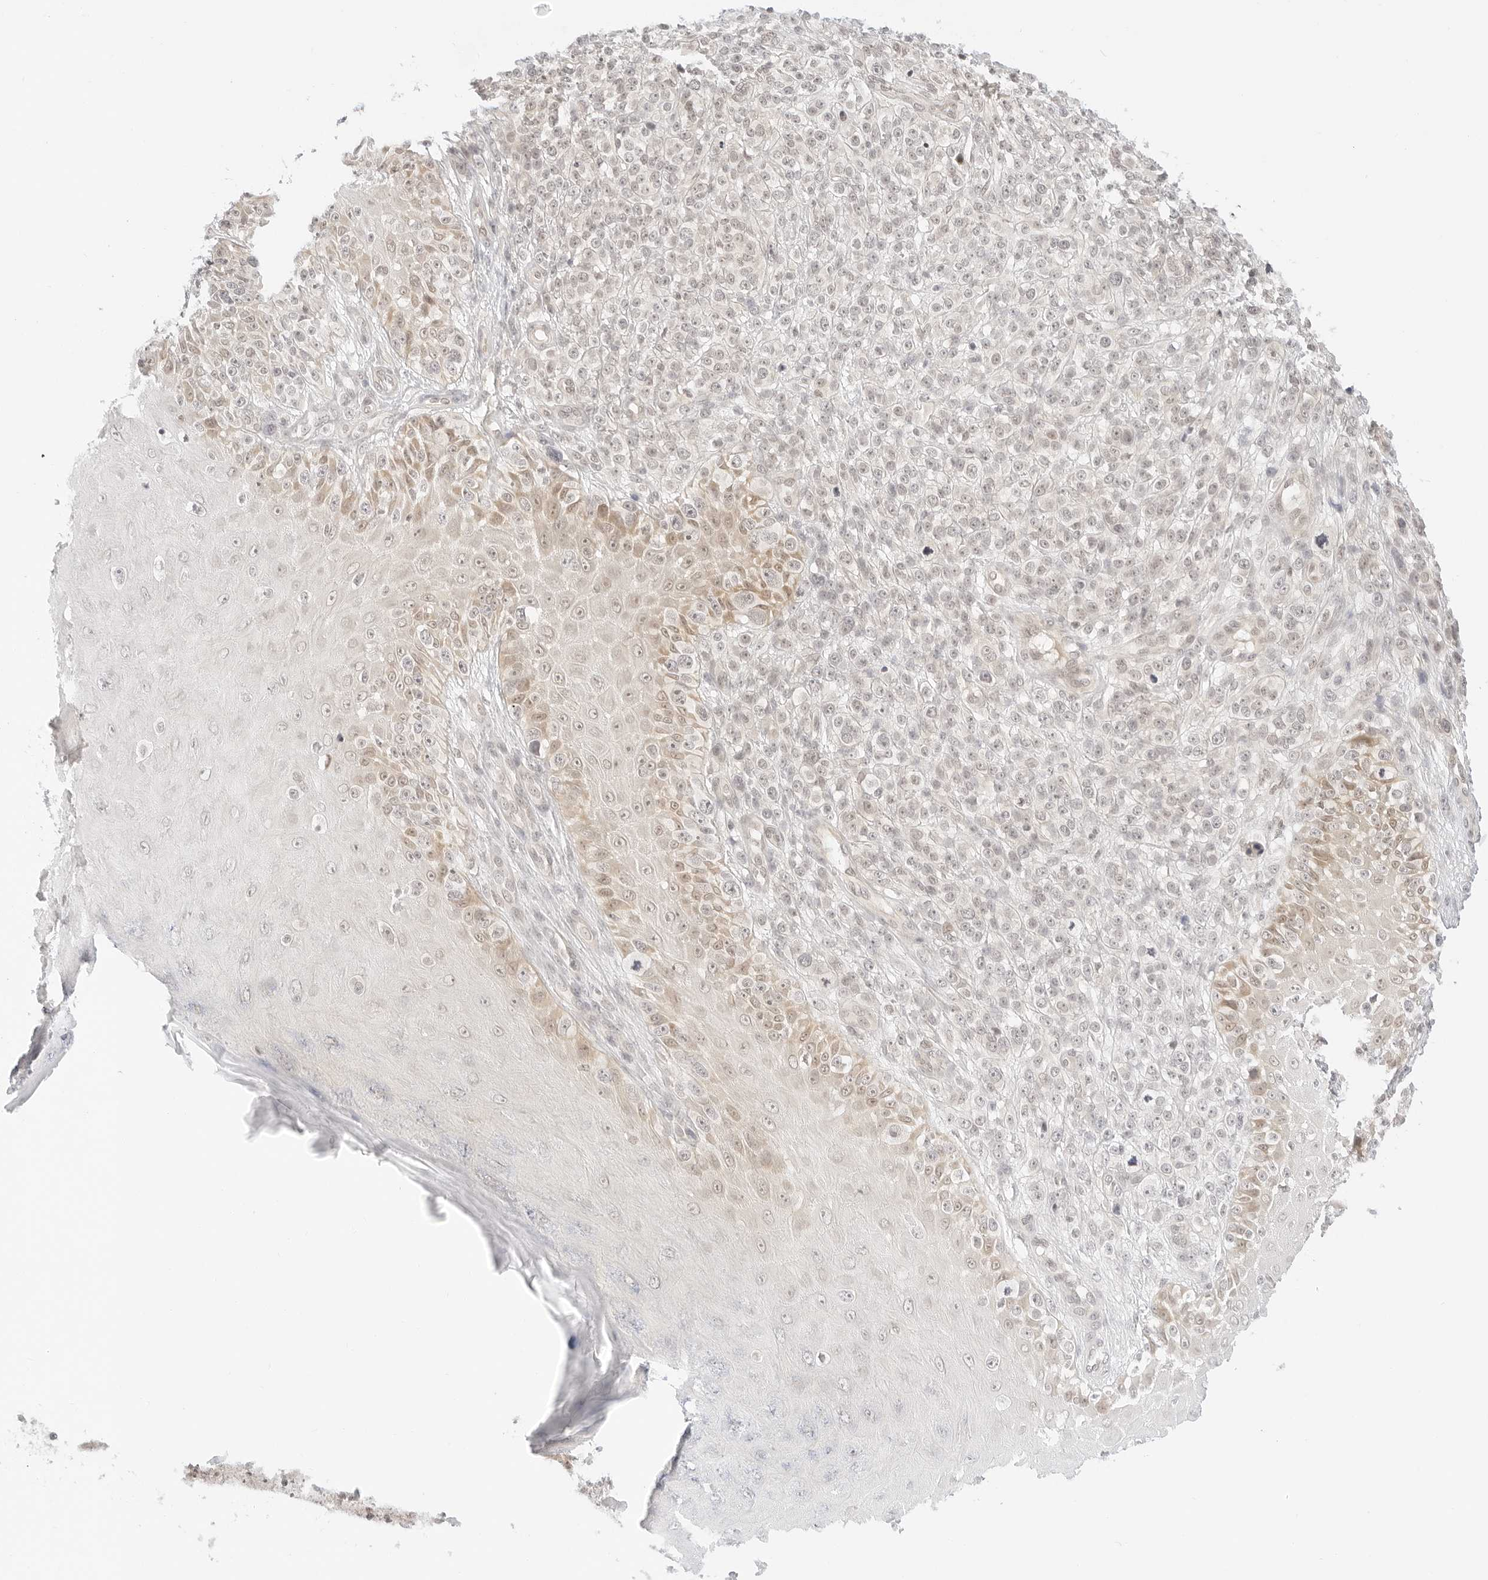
{"staining": {"intensity": "negative", "quantity": "none", "location": "none"}, "tissue": "melanoma", "cell_type": "Tumor cells", "image_type": "cancer", "snomed": [{"axis": "morphology", "description": "Malignant melanoma, NOS"}, {"axis": "topography", "description": "Skin"}], "caption": "Immunohistochemistry of human malignant melanoma reveals no staining in tumor cells.", "gene": "POLR3C", "patient": {"sex": "female", "age": 55}}